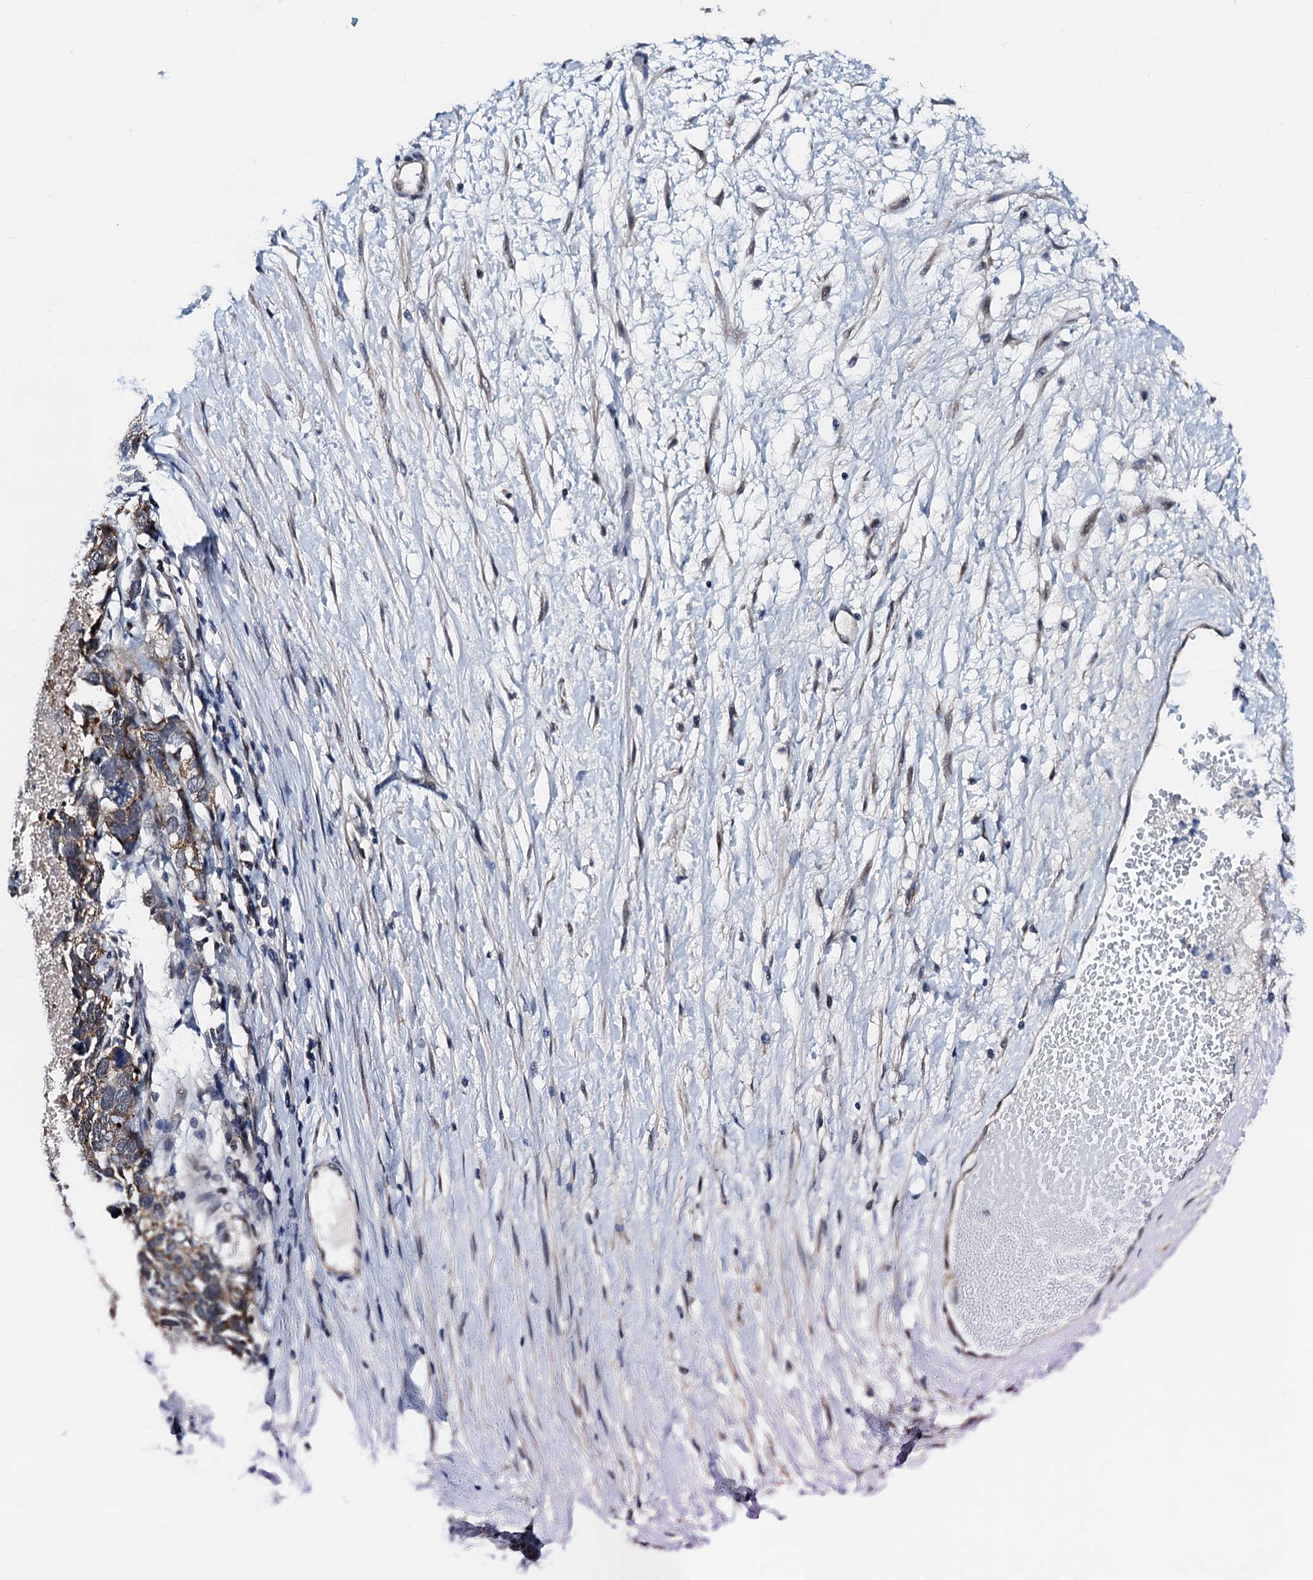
{"staining": {"intensity": "moderate", "quantity": ">75%", "location": "cytoplasmic/membranous"}, "tissue": "ovarian cancer", "cell_type": "Tumor cells", "image_type": "cancer", "snomed": [{"axis": "morphology", "description": "Cystadenocarcinoma, serous, NOS"}, {"axis": "topography", "description": "Ovary"}], "caption": "High-magnification brightfield microscopy of serous cystadenocarcinoma (ovarian) stained with DAB (brown) and counterstained with hematoxylin (blue). tumor cells exhibit moderate cytoplasmic/membranous positivity is seen in approximately>75% of cells. (IHC, brightfield microscopy, high magnification).", "gene": "COA4", "patient": {"sex": "female", "age": 54}}